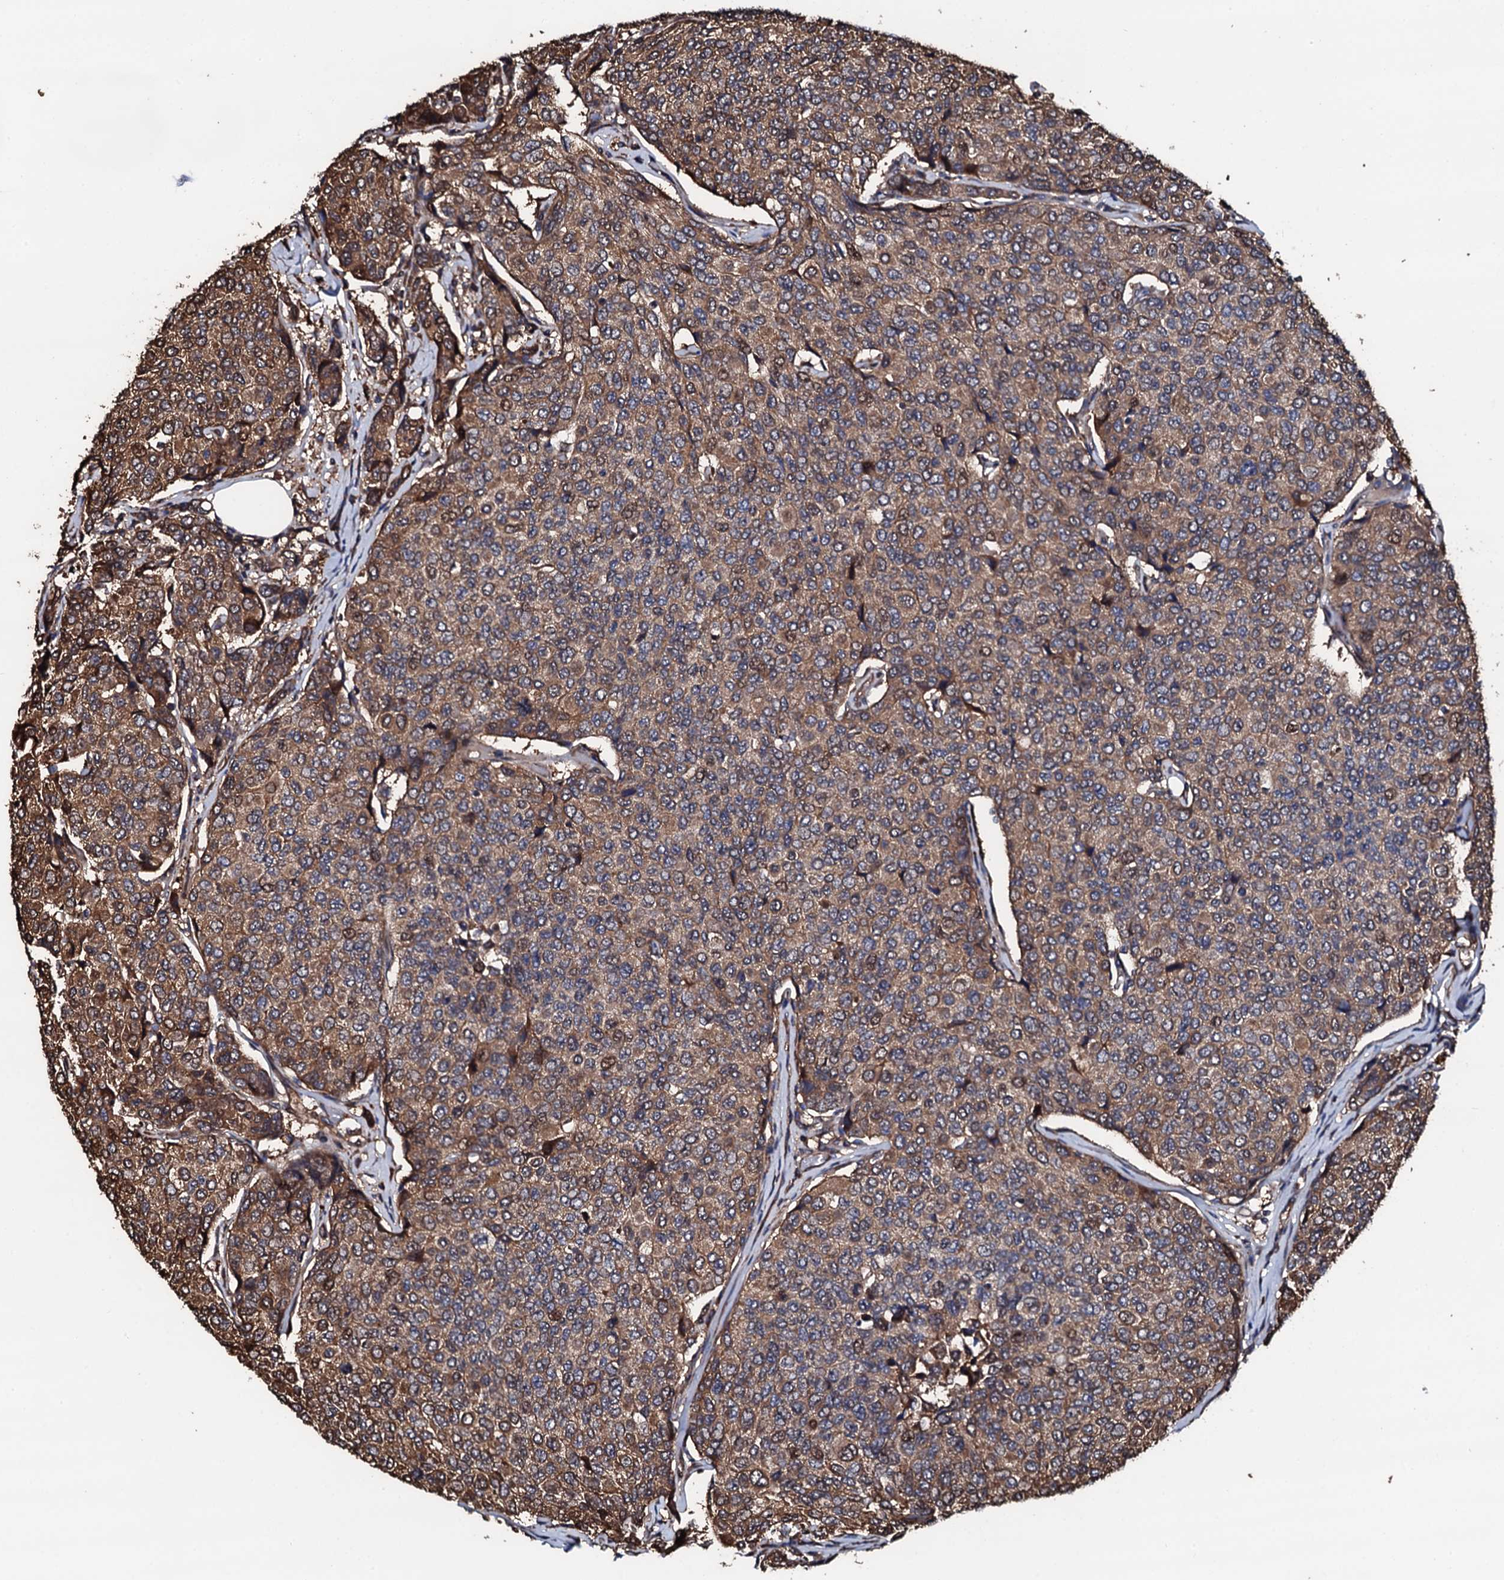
{"staining": {"intensity": "moderate", "quantity": ">75%", "location": "cytoplasmic/membranous"}, "tissue": "breast cancer", "cell_type": "Tumor cells", "image_type": "cancer", "snomed": [{"axis": "morphology", "description": "Duct carcinoma"}, {"axis": "topography", "description": "Breast"}], "caption": "Breast cancer (intraductal carcinoma) stained with DAB immunohistochemistry (IHC) demonstrates medium levels of moderate cytoplasmic/membranous positivity in about >75% of tumor cells.", "gene": "CKAP5", "patient": {"sex": "female", "age": 55}}